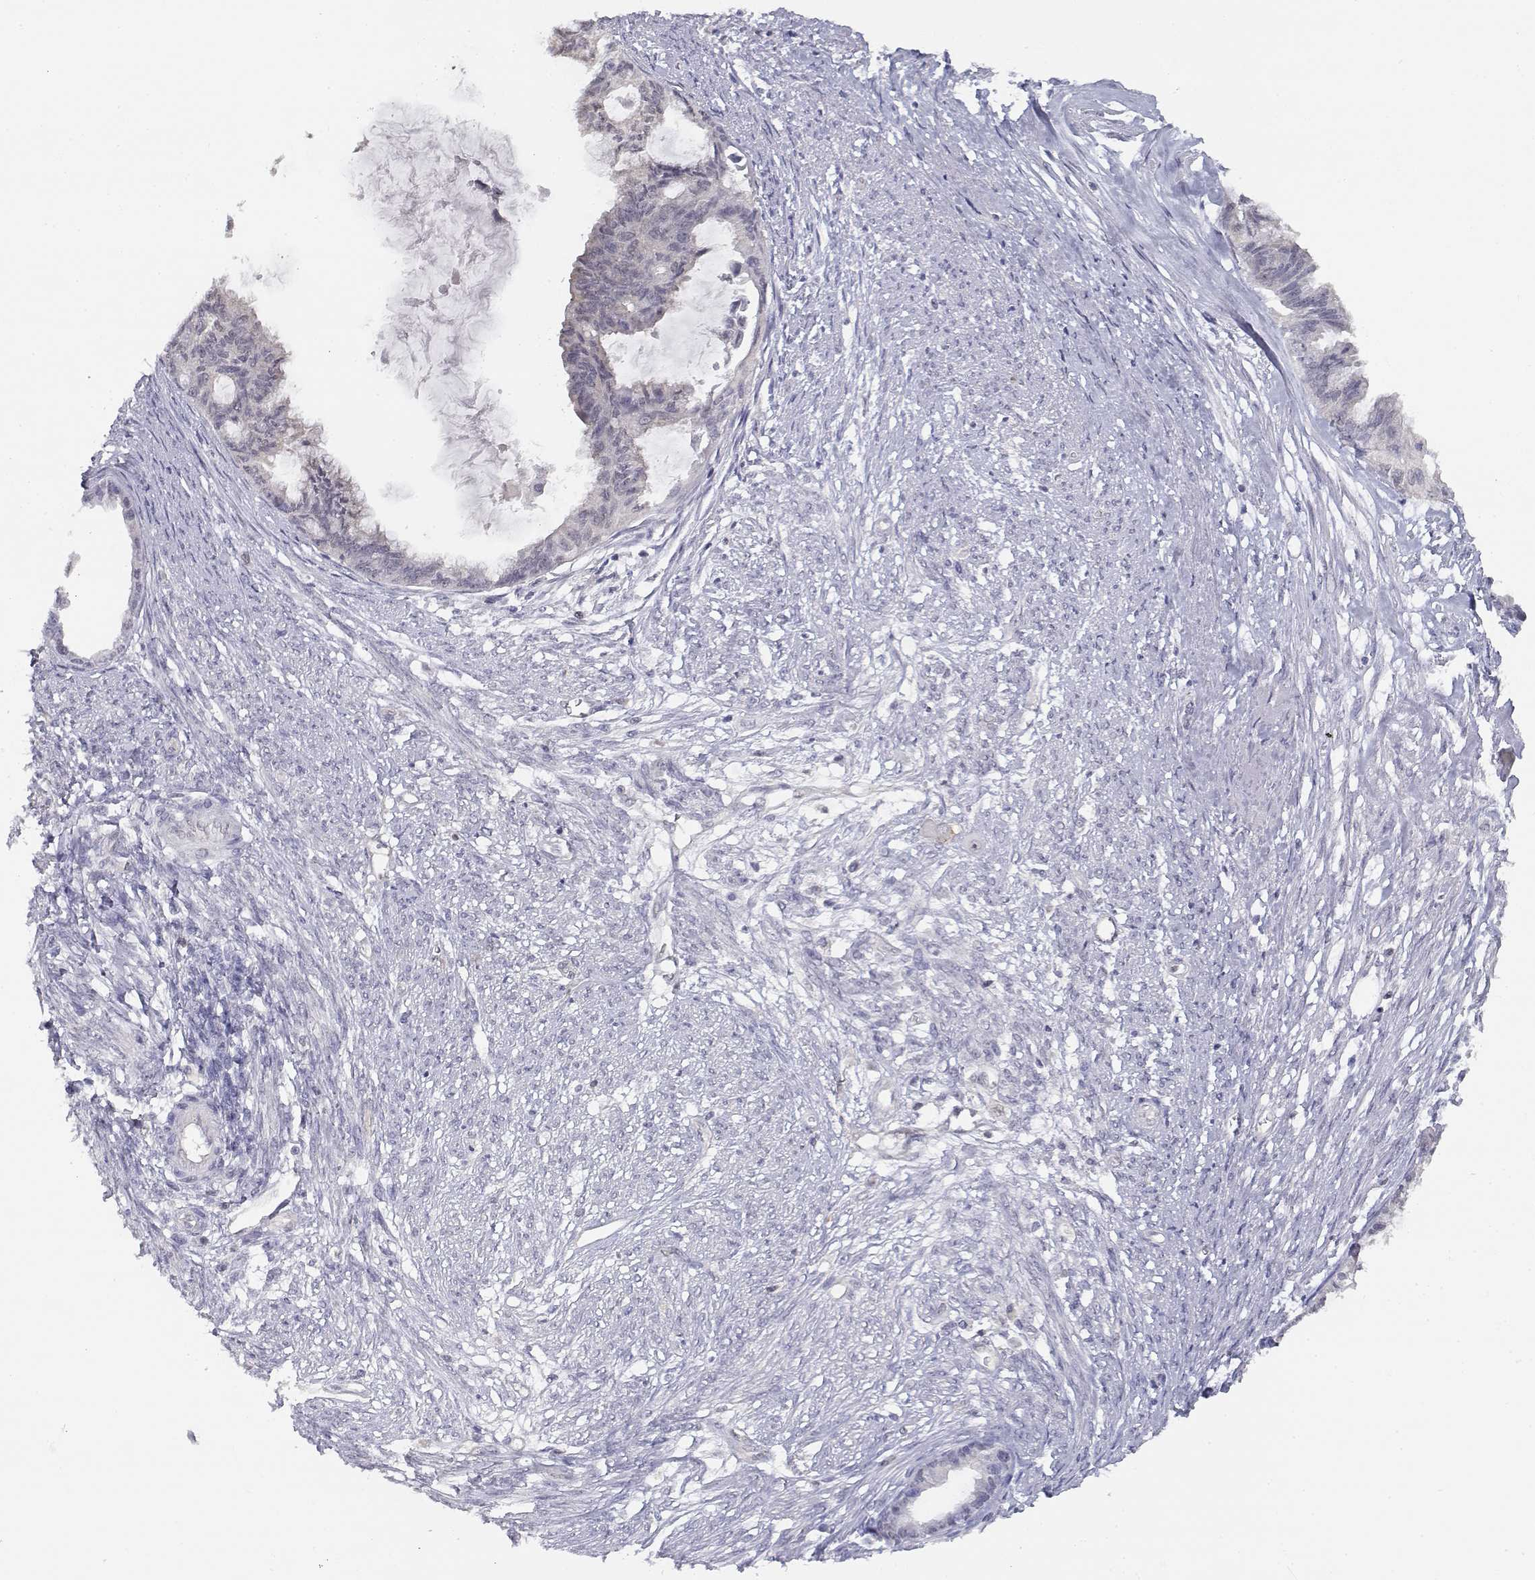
{"staining": {"intensity": "negative", "quantity": "none", "location": "none"}, "tissue": "endometrial cancer", "cell_type": "Tumor cells", "image_type": "cancer", "snomed": [{"axis": "morphology", "description": "Adenocarcinoma, NOS"}, {"axis": "topography", "description": "Endometrium"}], "caption": "This is an immunohistochemistry histopathology image of human endometrial cancer. There is no positivity in tumor cells.", "gene": "ADA", "patient": {"sex": "female", "age": 86}}